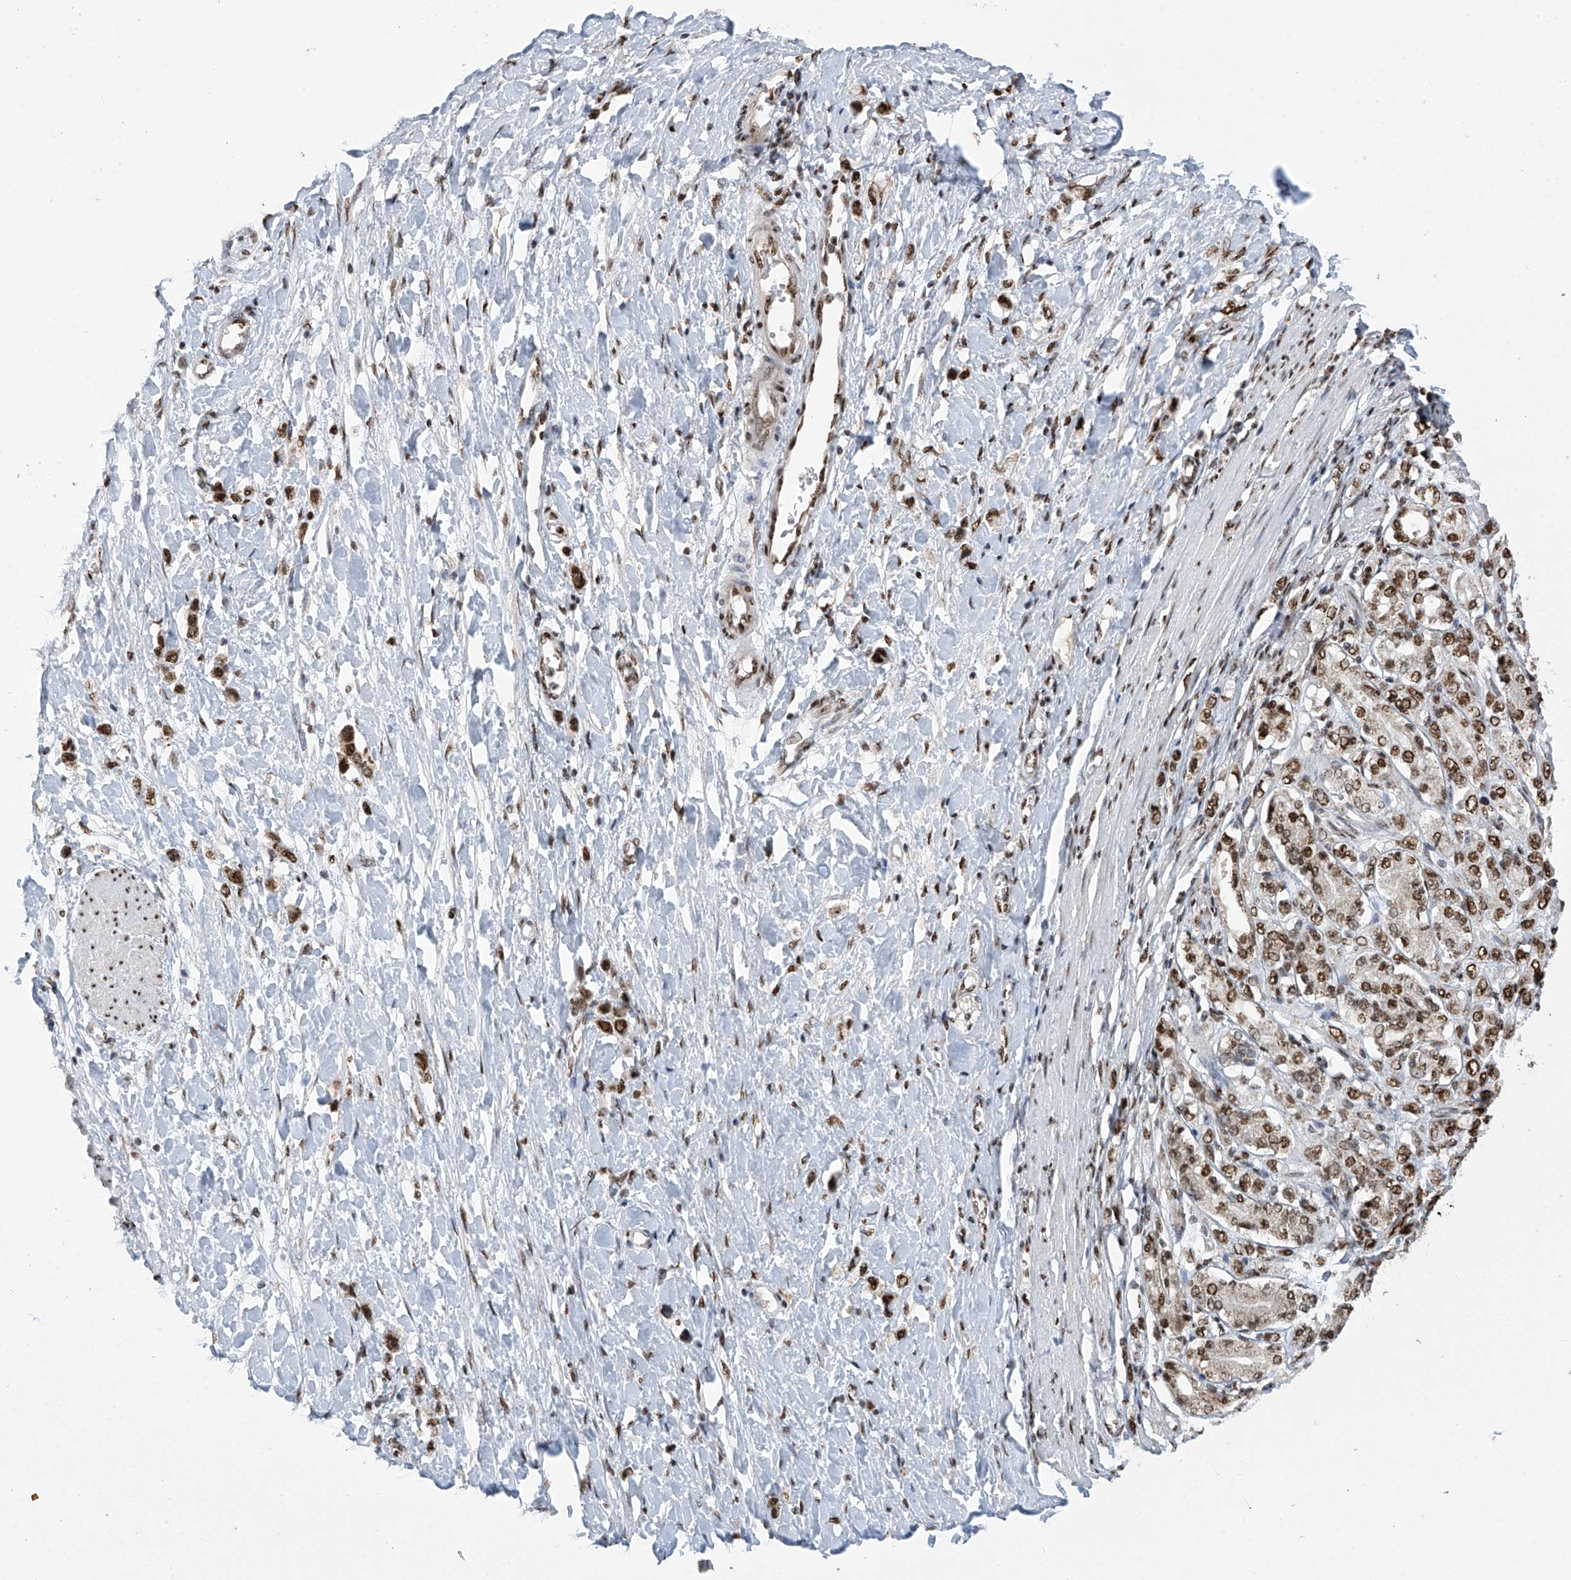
{"staining": {"intensity": "strong", "quantity": ">75%", "location": "nuclear"}, "tissue": "stomach cancer", "cell_type": "Tumor cells", "image_type": "cancer", "snomed": [{"axis": "morphology", "description": "Adenocarcinoma, NOS"}, {"axis": "topography", "description": "Stomach"}], "caption": "Human adenocarcinoma (stomach) stained for a protein (brown) shows strong nuclear positive positivity in approximately >75% of tumor cells.", "gene": "APLF", "patient": {"sex": "female", "age": 65}}